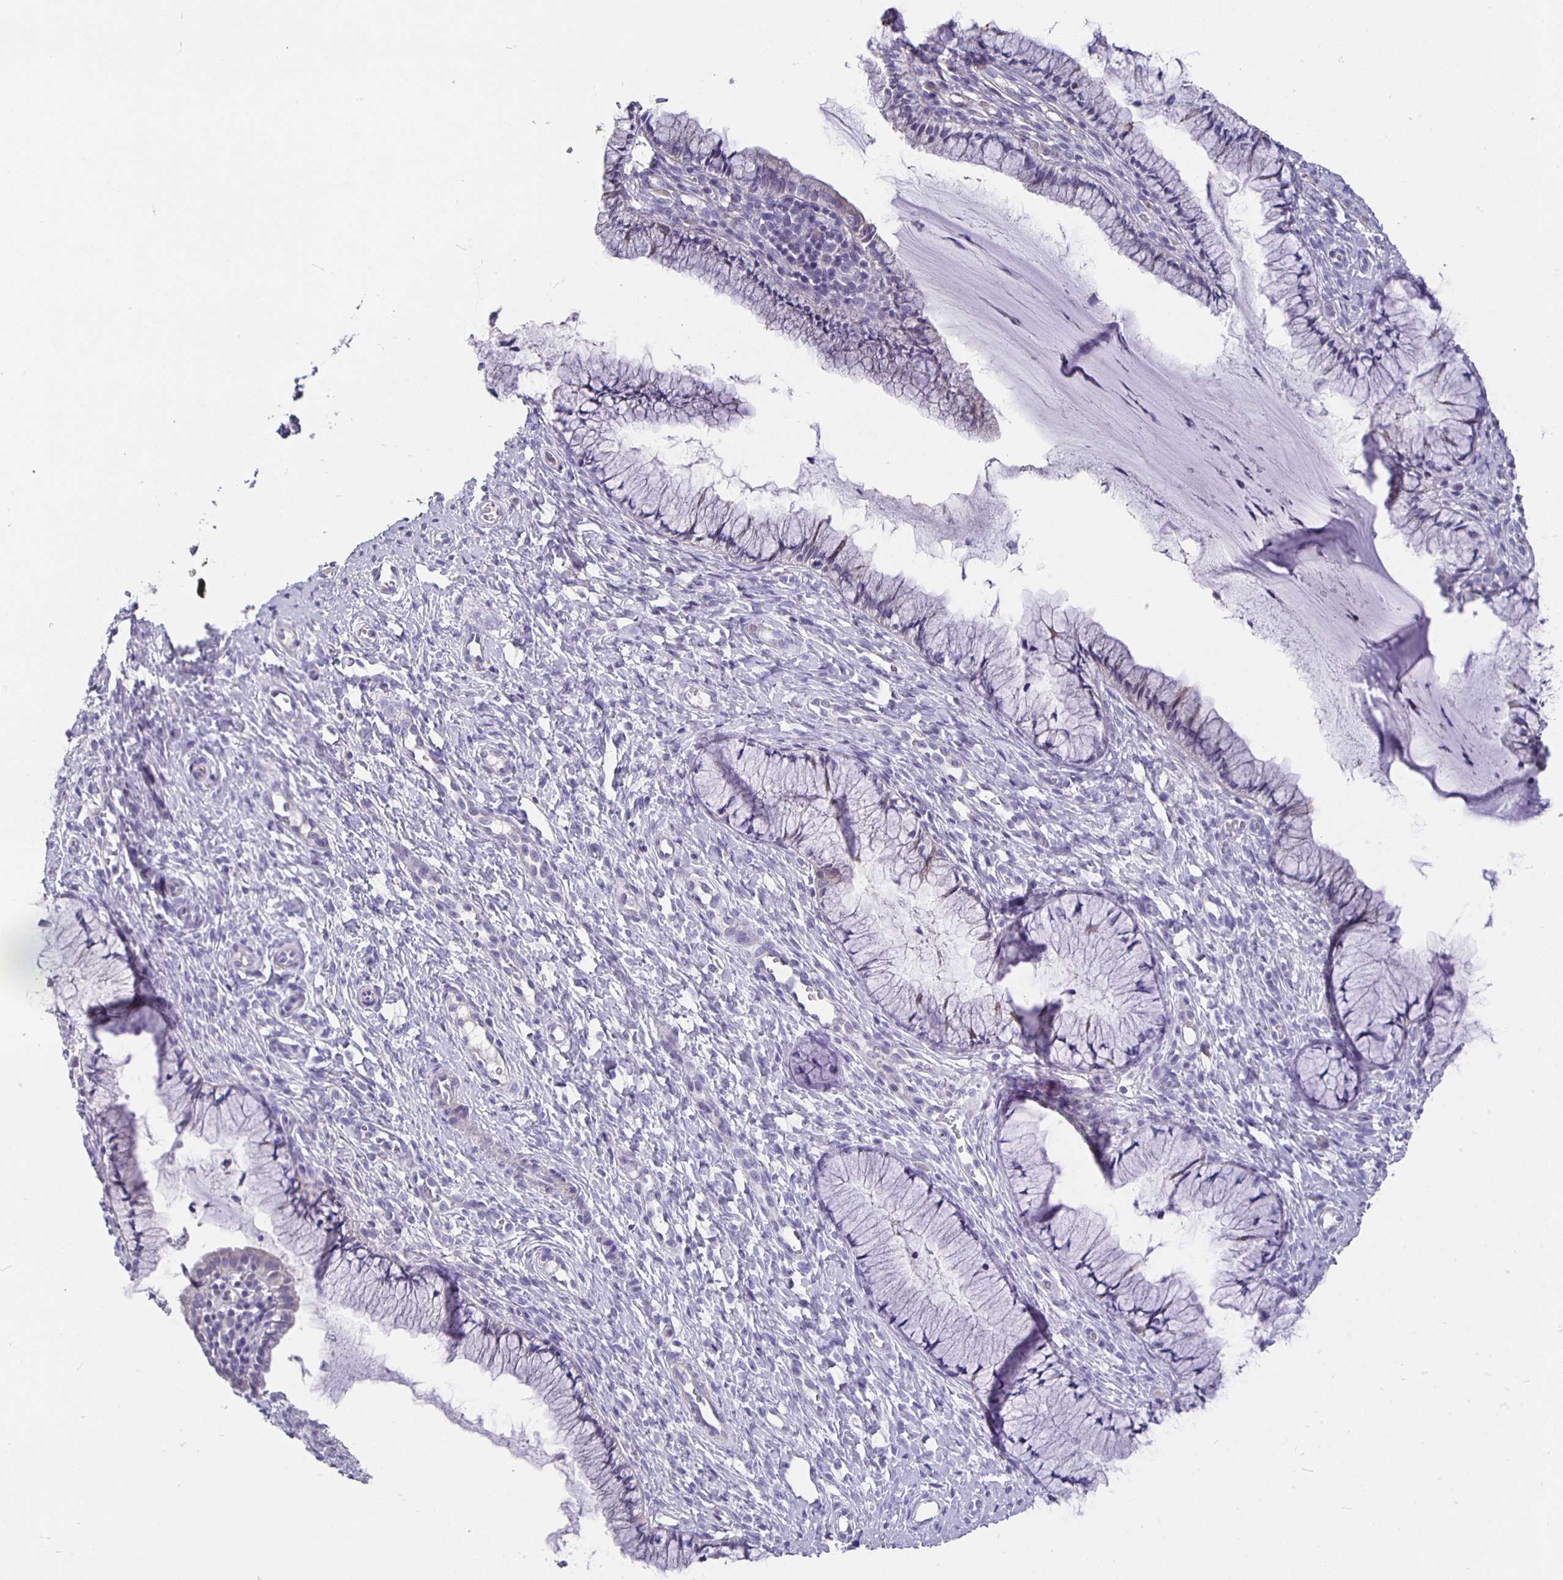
{"staining": {"intensity": "negative", "quantity": "none", "location": "none"}, "tissue": "cervix", "cell_type": "Glandular cells", "image_type": "normal", "snomed": [{"axis": "morphology", "description": "Normal tissue, NOS"}, {"axis": "topography", "description": "Cervix"}], "caption": "Immunohistochemistry histopathology image of benign cervix: cervix stained with DAB displays no significant protein positivity in glandular cells.", "gene": "CFAP74", "patient": {"sex": "female", "age": 36}}